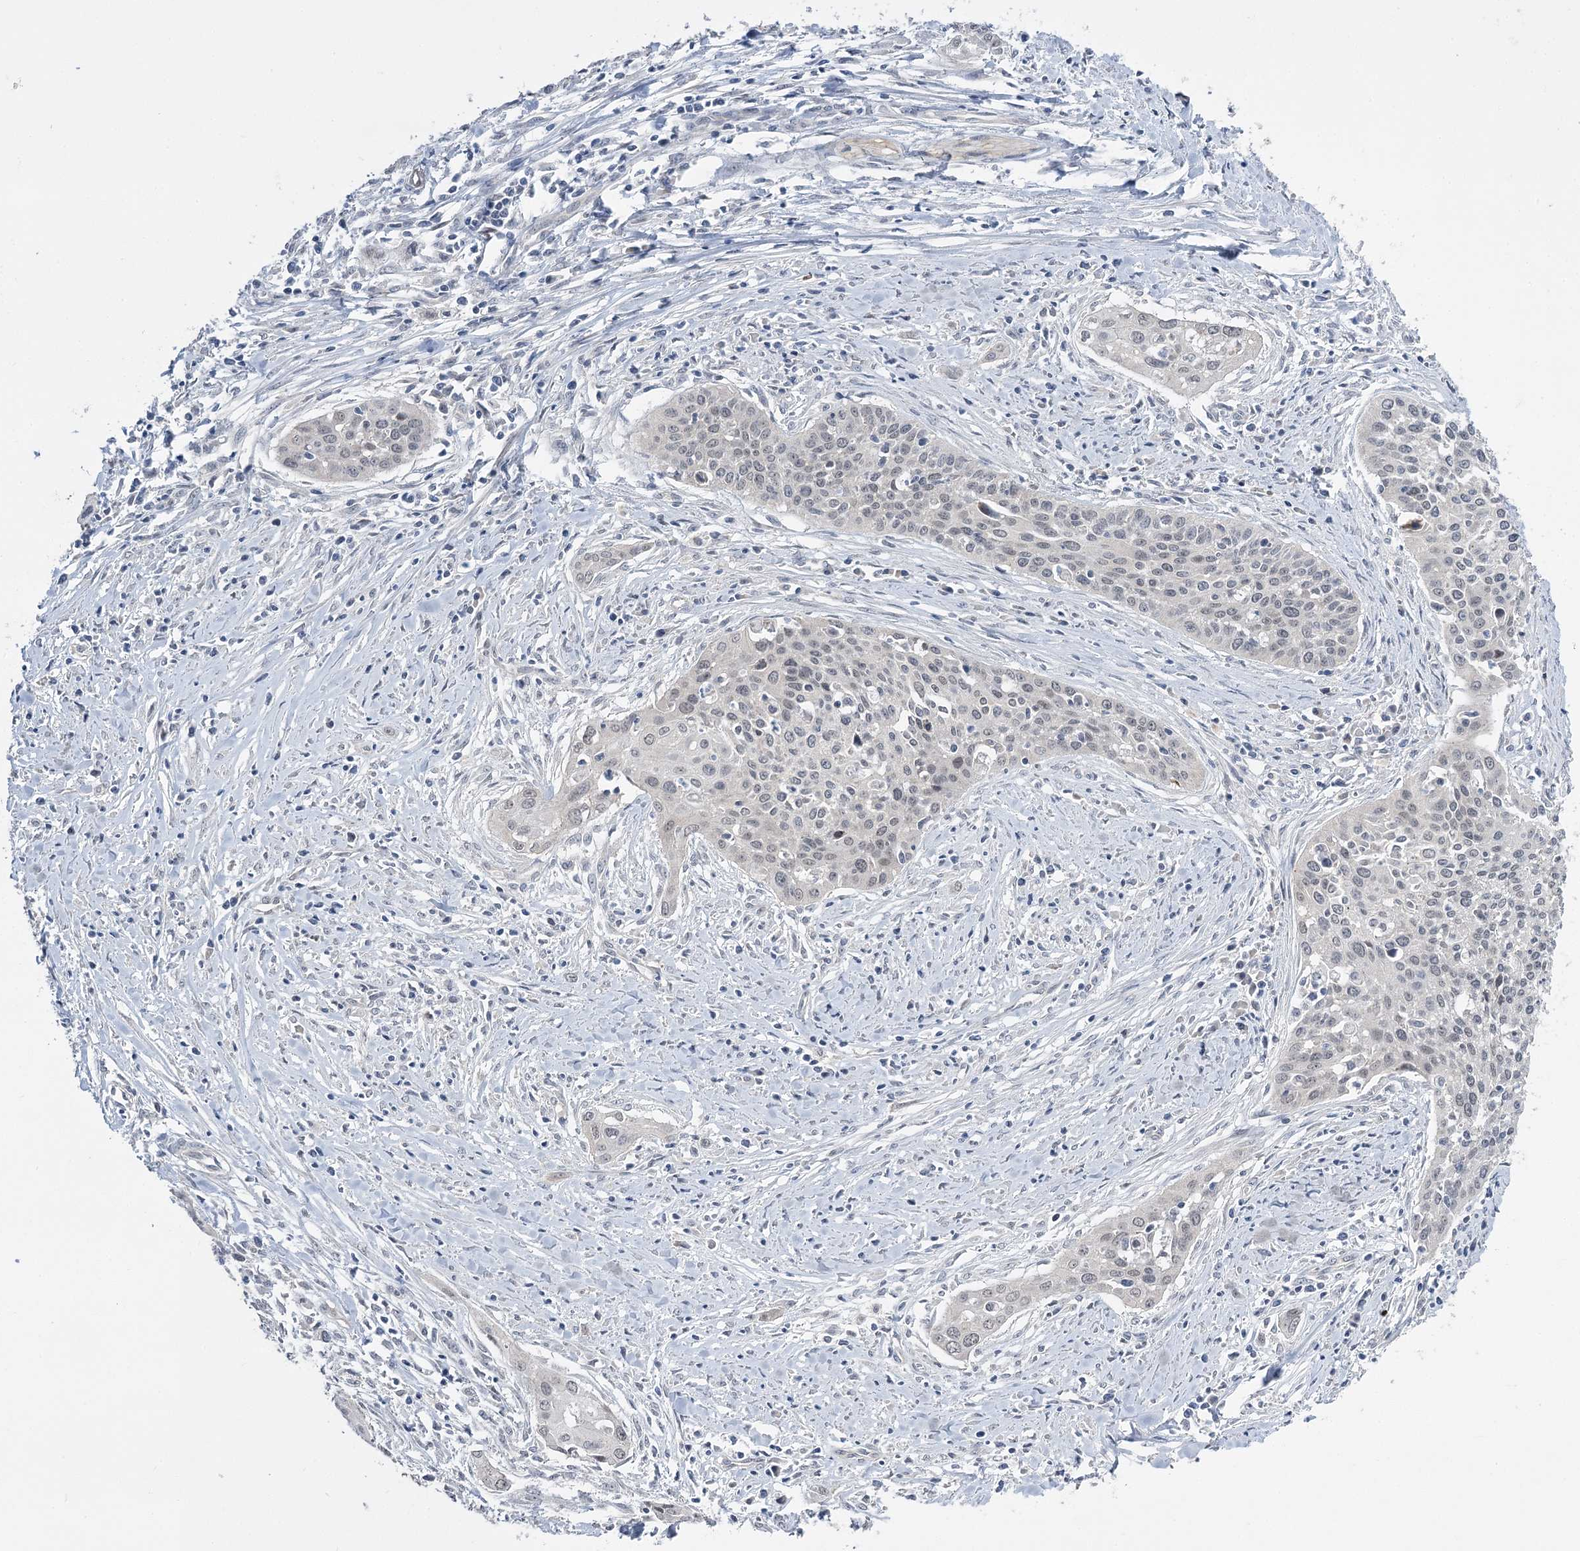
{"staining": {"intensity": "negative", "quantity": "none", "location": "none"}, "tissue": "cervical cancer", "cell_type": "Tumor cells", "image_type": "cancer", "snomed": [{"axis": "morphology", "description": "Squamous cell carcinoma, NOS"}, {"axis": "topography", "description": "Cervix"}], "caption": "Immunohistochemistry of cervical cancer (squamous cell carcinoma) reveals no staining in tumor cells.", "gene": "PHYHIPL", "patient": {"sex": "female", "age": 34}}